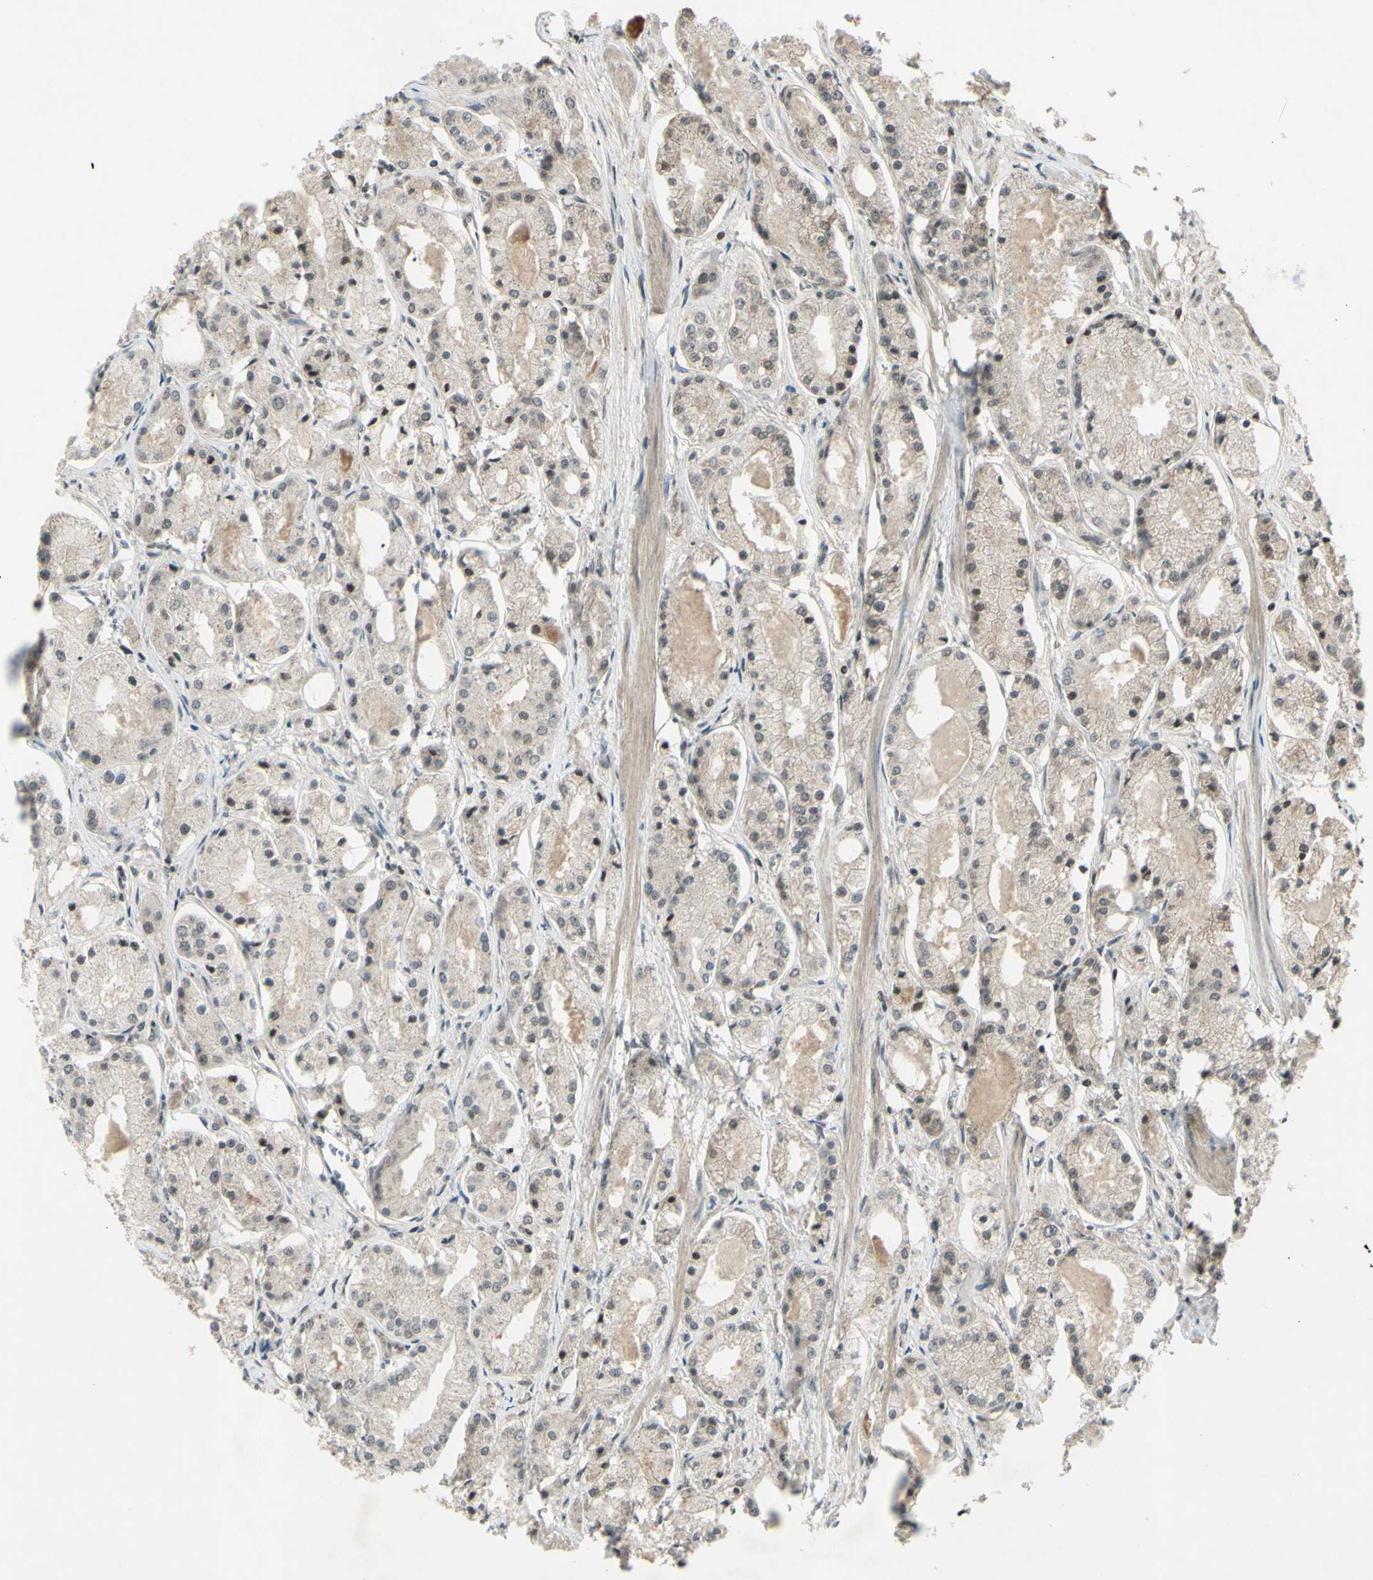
{"staining": {"intensity": "weak", "quantity": ">75%", "location": "cytoplasmic/membranous"}, "tissue": "prostate cancer", "cell_type": "Tumor cells", "image_type": "cancer", "snomed": [{"axis": "morphology", "description": "Adenocarcinoma, High grade"}, {"axis": "topography", "description": "Prostate"}], "caption": "The histopathology image reveals staining of prostate high-grade adenocarcinoma, revealing weak cytoplasmic/membranous protein expression (brown color) within tumor cells.", "gene": "SNW1", "patient": {"sex": "male", "age": 66}}